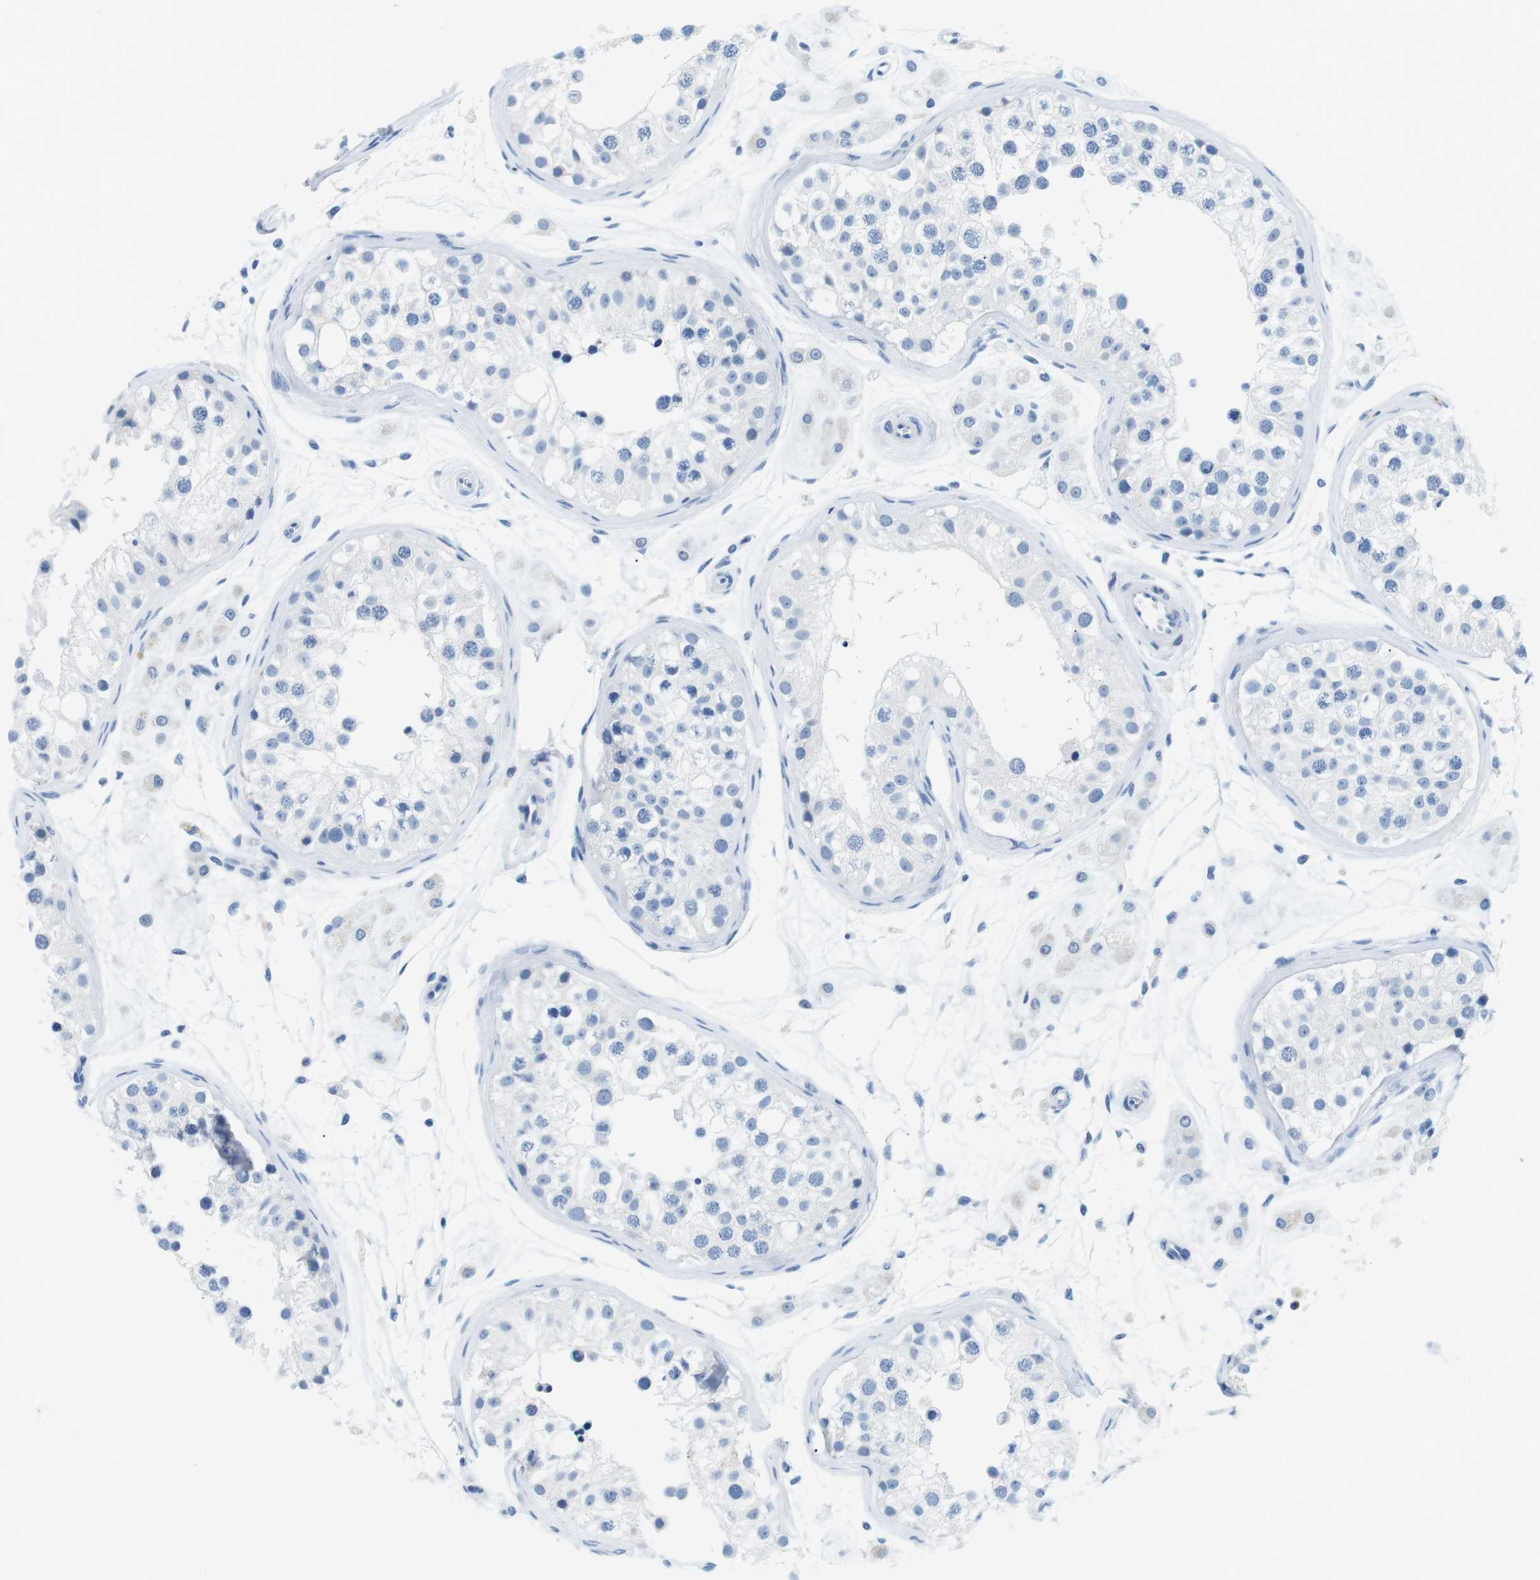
{"staining": {"intensity": "negative", "quantity": "none", "location": "none"}, "tissue": "testis", "cell_type": "Cells in seminiferous ducts", "image_type": "normal", "snomed": [{"axis": "morphology", "description": "Normal tissue, NOS"}, {"axis": "morphology", "description": "Adenocarcinoma, metastatic, NOS"}, {"axis": "topography", "description": "Testis"}], "caption": "Immunohistochemistry of normal human testis exhibits no positivity in cells in seminiferous ducts. The staining is performed using DAB brown chromogen with nuclei counter-stained in using hematoxylin.", "gene": "TNFRSF4", "patient": {"sex": "male", "age": 26}}